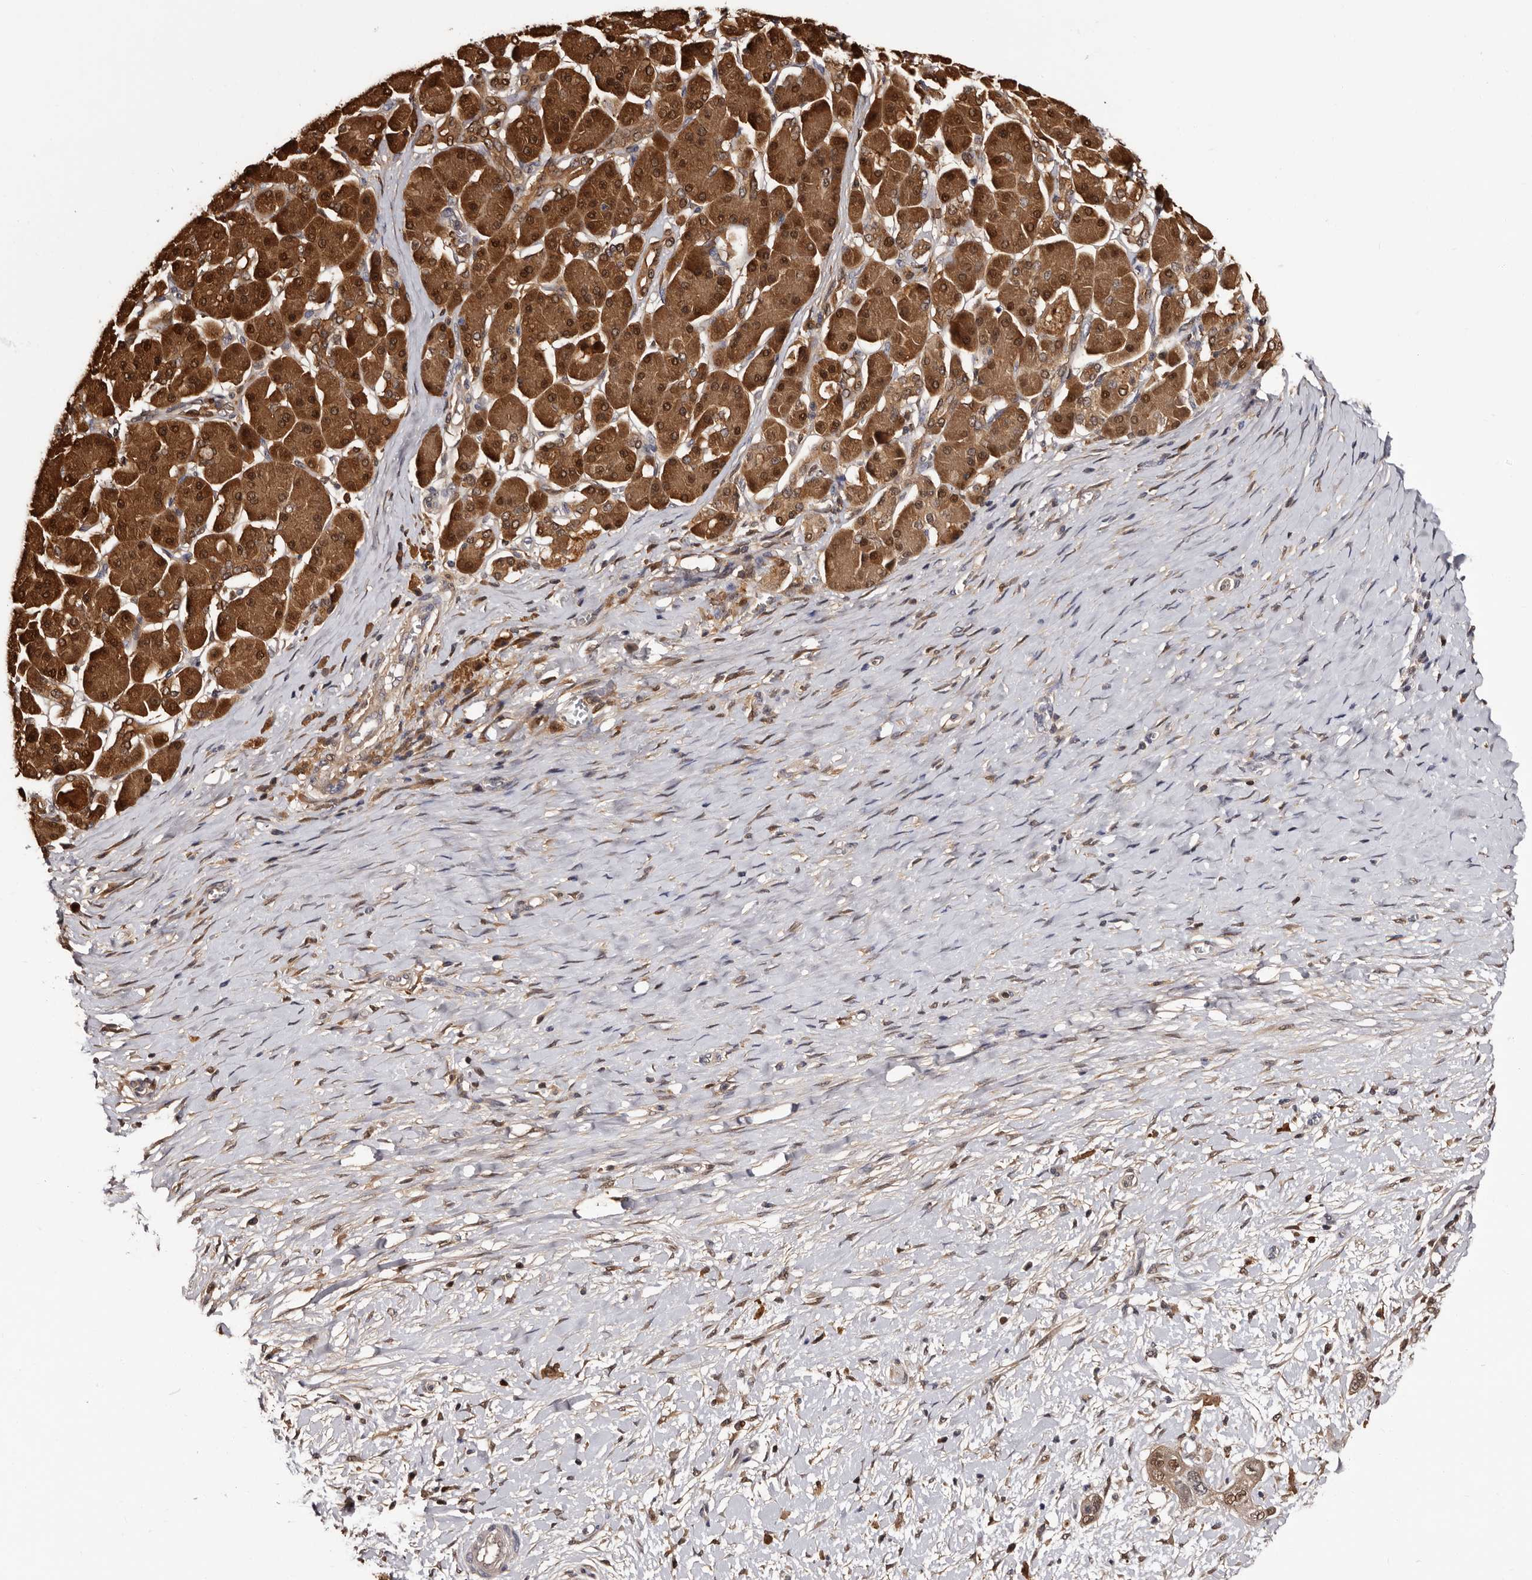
{"staining": {"intensity": "moderate", "quantity": ">75%", "location": "cytoplasmic/membranous,nuclear"}, "tissue": "pancreatic cancer", "cell_type": "Tumor cells", "image_type": "cancer", "snomed": [{"axis": "morphology", "description": "Adenocarcinoma, NOS"}, {"axis": "topography", "description": "Pancreas"}], "caption": "The immunohistochemical stain labels moderate cytoplasmic/membranous and nuclear positivity in tumor cells of pancreatic cancer (adenocarcinoma) tissue.", "gene": "DNPH1", "patient": {"sex": "male", "age": 58}}